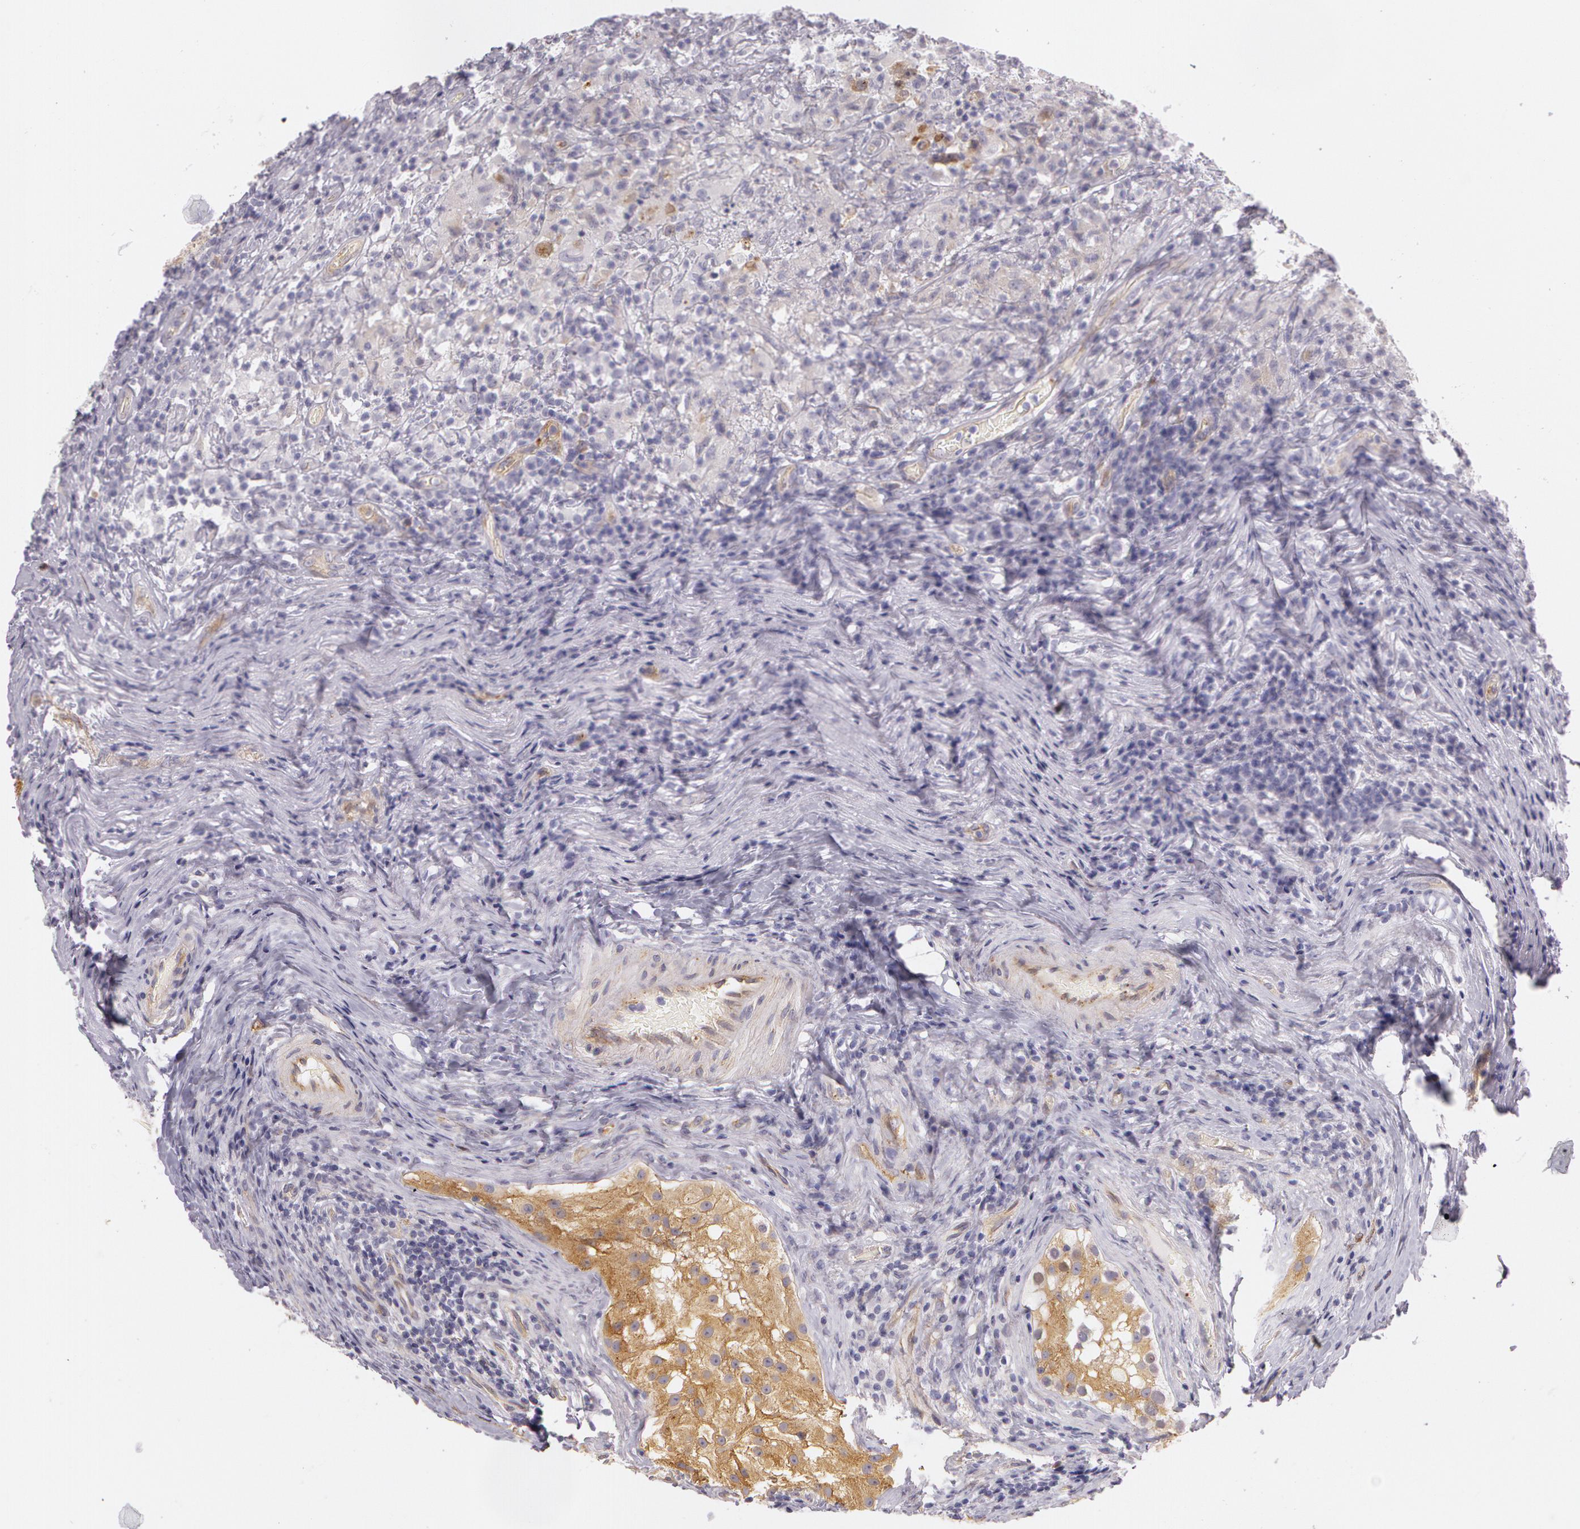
{"staining": {"intensity": "strong", "quantity": "25%-75%", "location": "cytoplasmic/membranous"}, "tissue": "testis cancer", "cell_type": "Tumor cells", "image_type": "cancer", "snomed": [{"axis": "morphology", "description": "Seminoma, NOS"}, {"axis": "topography", "description": "Testis"}], "caption": "DAB (3,3'-diaminobenzidine) immunohistochemical staining of human testis seminoma displays strong cytoplasmic/membranous protein expression in approximately 25%-75% of tumor cells.", "gene": "APP", "patient": {"sex": "male", "age": 34}}